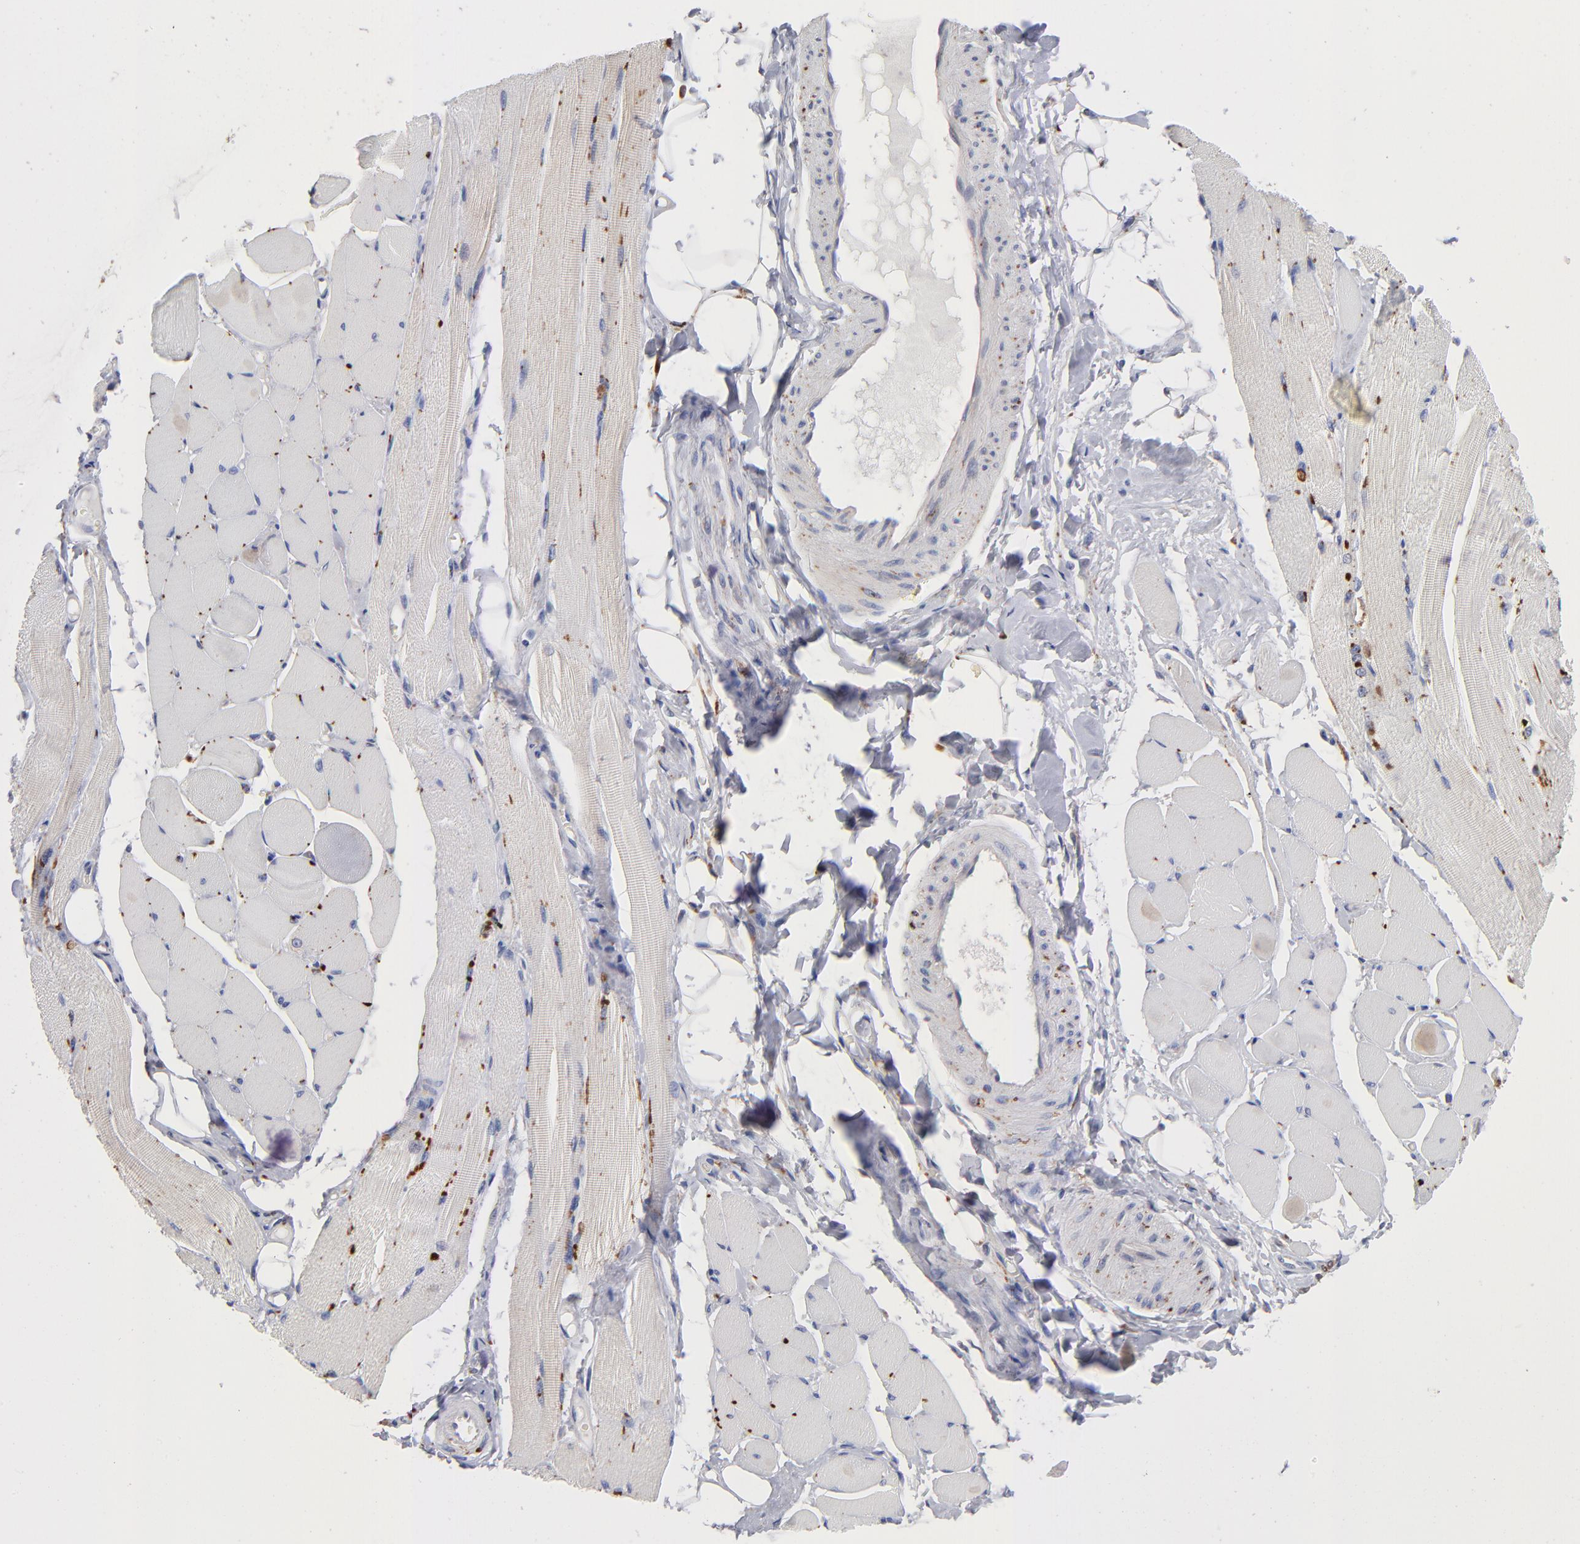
{"staining": {"intensity": "weak", "quantity": "25%-75%", "location": "cytoplasmic/membranous"}, "tissue": "skeletal muscle", "cell_type": "Myocytes", "image_type": "normal", "snomed": [{"axis": "morphology", "description": "Normal tissue, NOS"}, {"axis": "topography", "description": "Skeletal muscle"}, {"axis": "topography", "description": "Peripheral nerve tissue"}], "caption": "Weak cytoplasmic/membranous expression for a protein is present in approximately 25%-75% of myocytes of normal skeletal muscle using immunohistochemistry (IHC).", "gene": "RRAGA", "patient": {"sex": "female", "age": 84}}